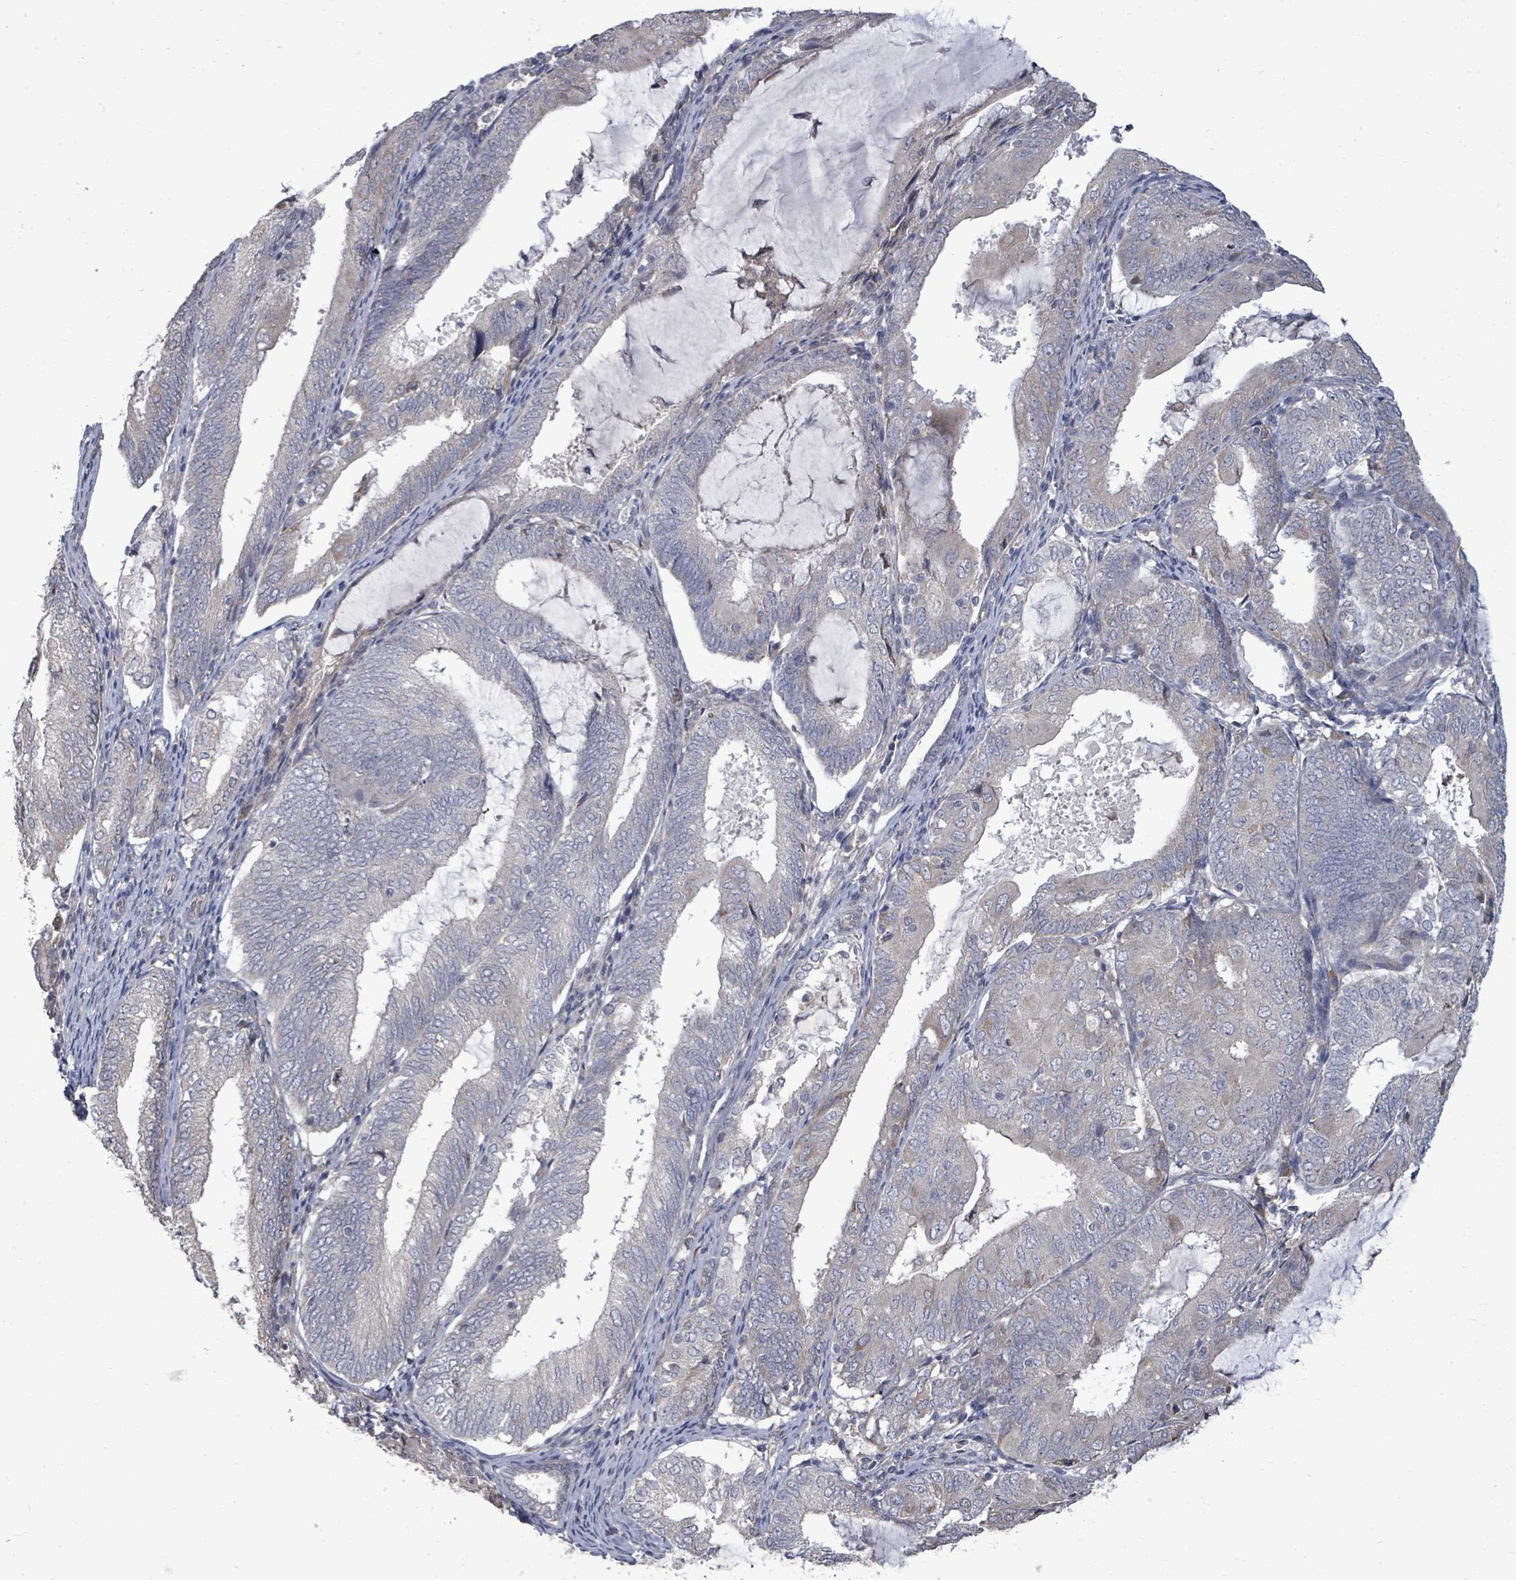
{"staining": {"intensity": "negative", "quantity": "none", "location": "none"}, "tissue": "endometrial cancer", "cell_type": "Tumor cells", "image_type": "cancer", "snomed": [{"axis": "morphology", "description": "Adenocarcinoma, NOS"}, {"axis": "topography", "description": "Endometrium"}], "caption": "Endometrial cancer was stained to show a protein in brown. There is no significant positivity in tumor cells. (Brightfield microscopy of DAB (3,3'-diaminobenzidine) IHC at high magnification).", "gene": "POMGNT2", "patient": {"sex": "female", "age": 81}}